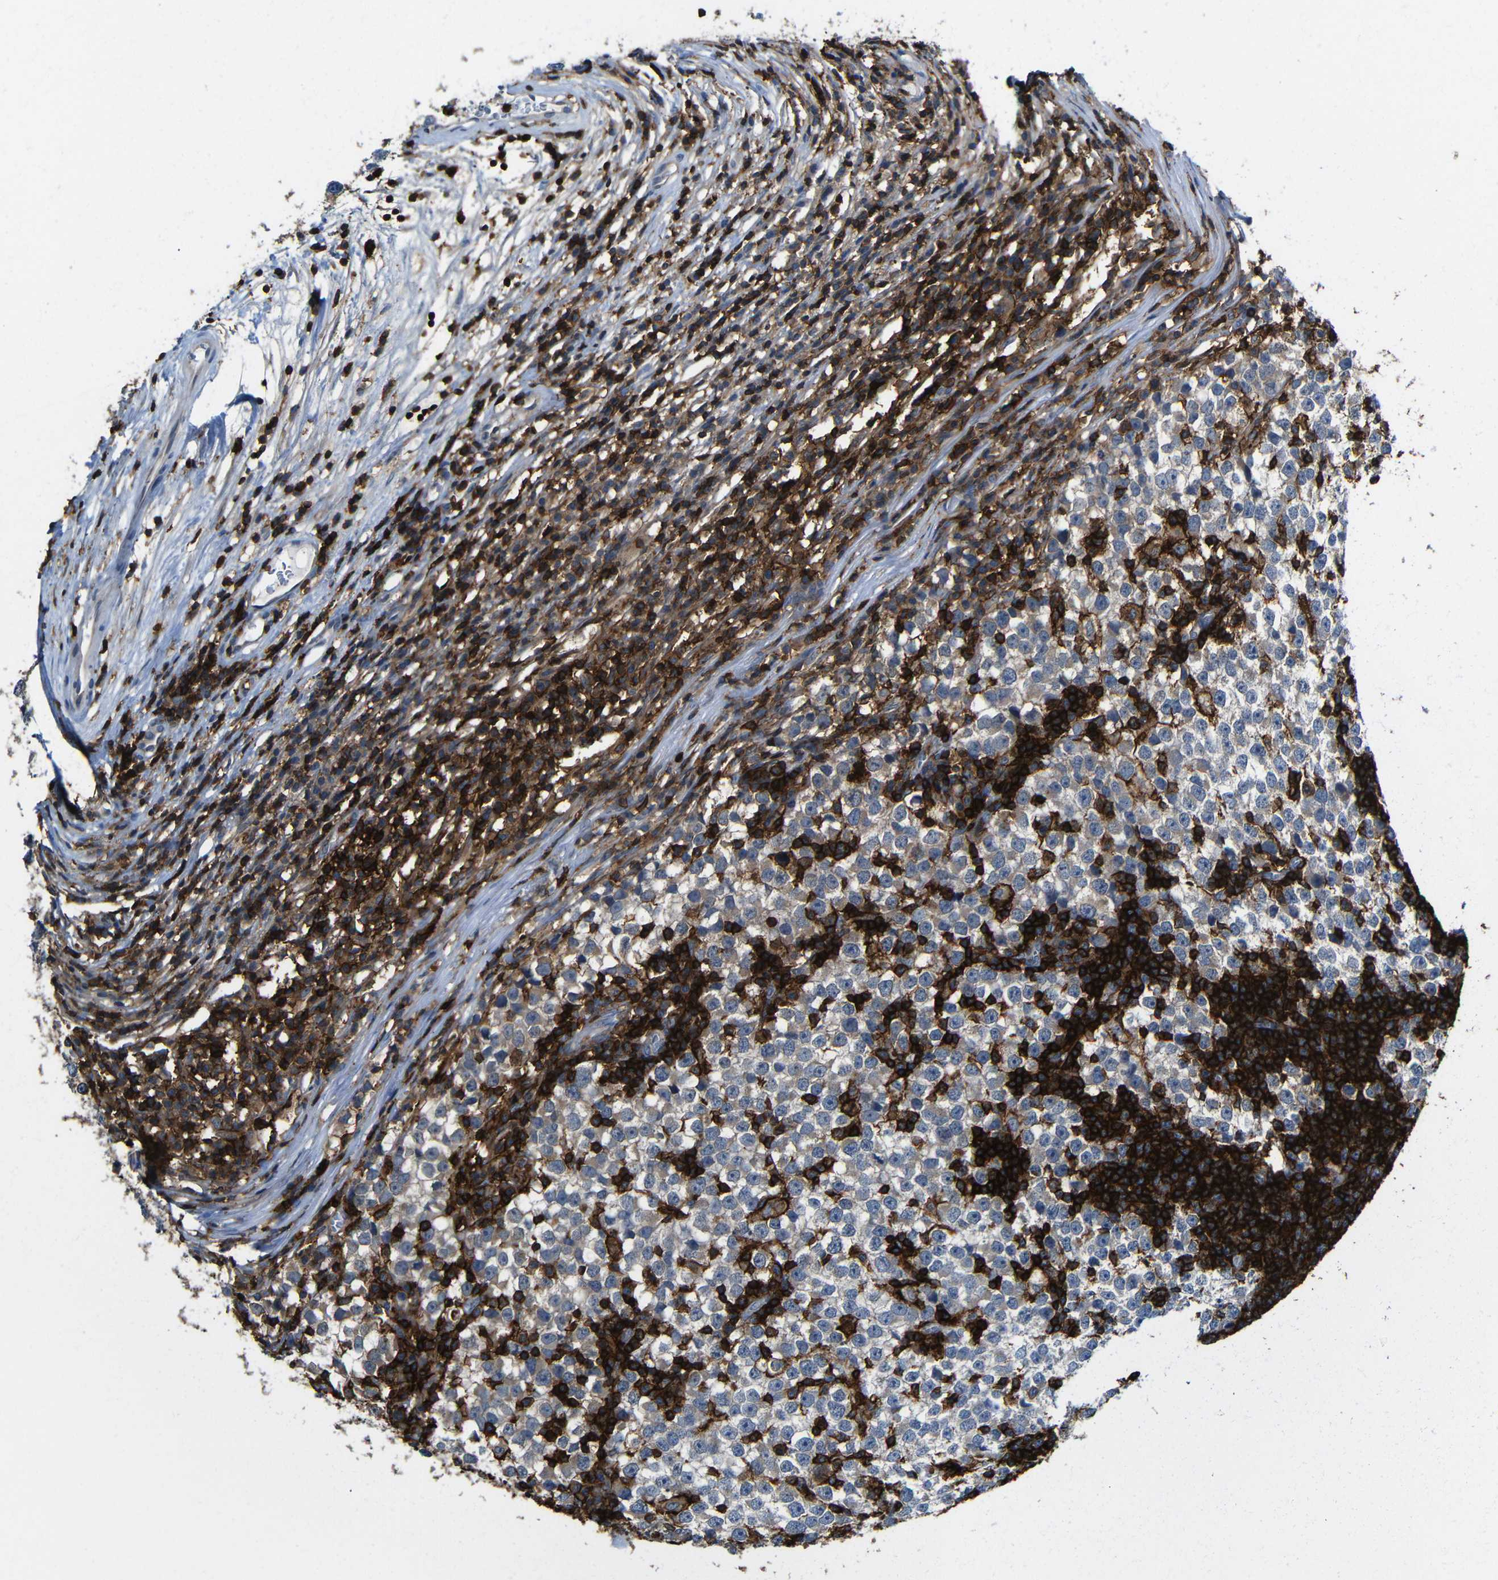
{"staining": {"intensity": "weak", "quantity": "25%-75%", "location": "cytoplasmic/membranous"}, "tissue": "testis cancer", "cell_type": "Tumor cells", "image_type": "cancer", "snomed": [{"axis": "morphology", "description": "Seminoma, NOS"}, {"axis": "topography", "description": "Testis"}], "caption": "Testis cancer stained with a brown dye exhibits weak cytoplasmic/membranous positive staining in approximately 25%-75% of tumor cells.", "gene": "P2RY12", "patient": {"sex": "male", "age": 65}}